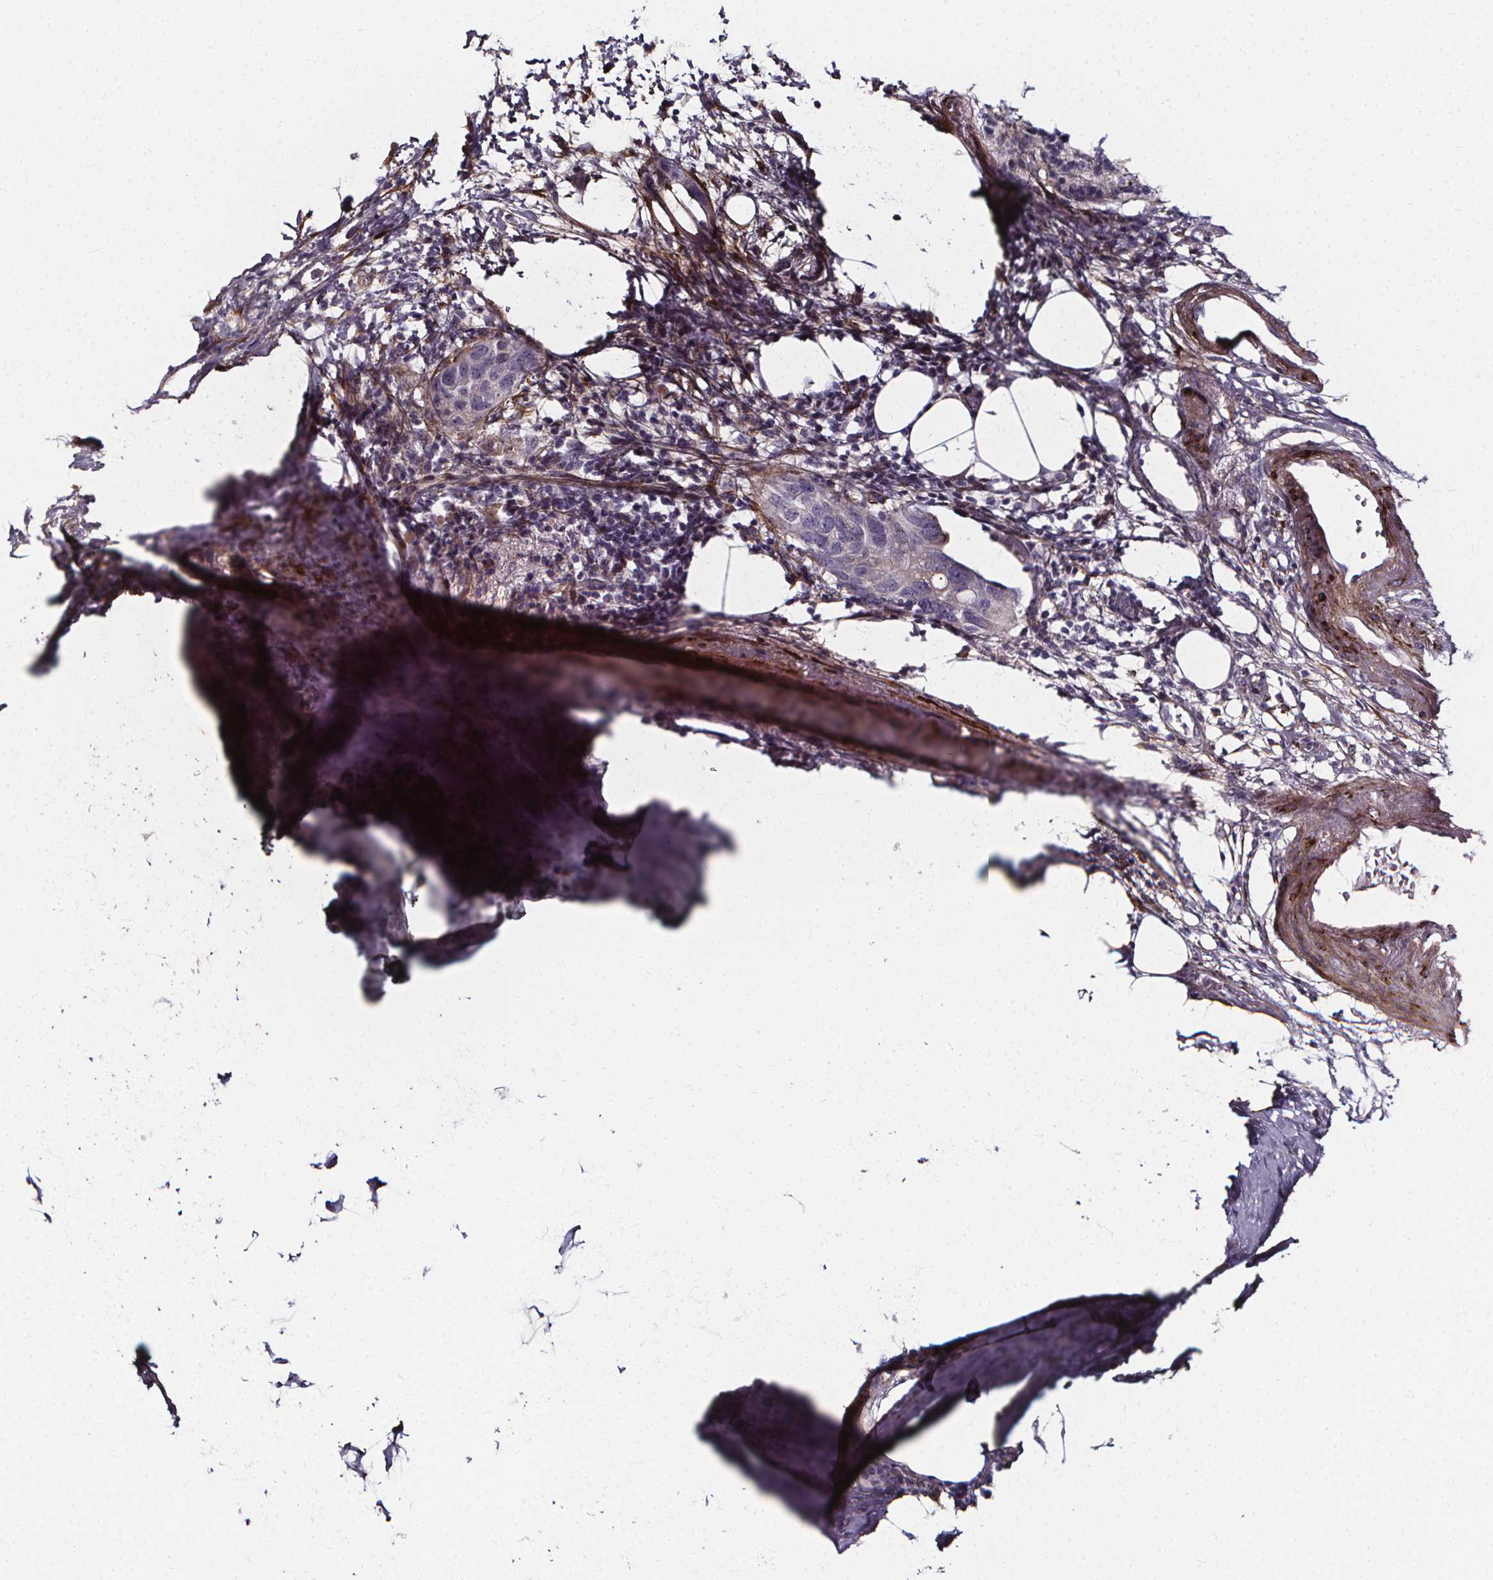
{"staining": {"intensity": "negative", "quantity": "none", "location": "none"}, "tissue": "pancreatic cancer", "cell_type": "Tumor cells", "image_type": "cancer", "snomed": [{"axis": "morphology", "description": "Adenocarcinoma, NOS"}, {"axis": "topography", "description": "Pancreas"}], "caption": "Micrograph shows no protein staining in tumor cells of pancreatic cancer (adenocarcinoma) tissue.", "gene": "AEBP1", "patient": {"sex": "female", "age": 72}}